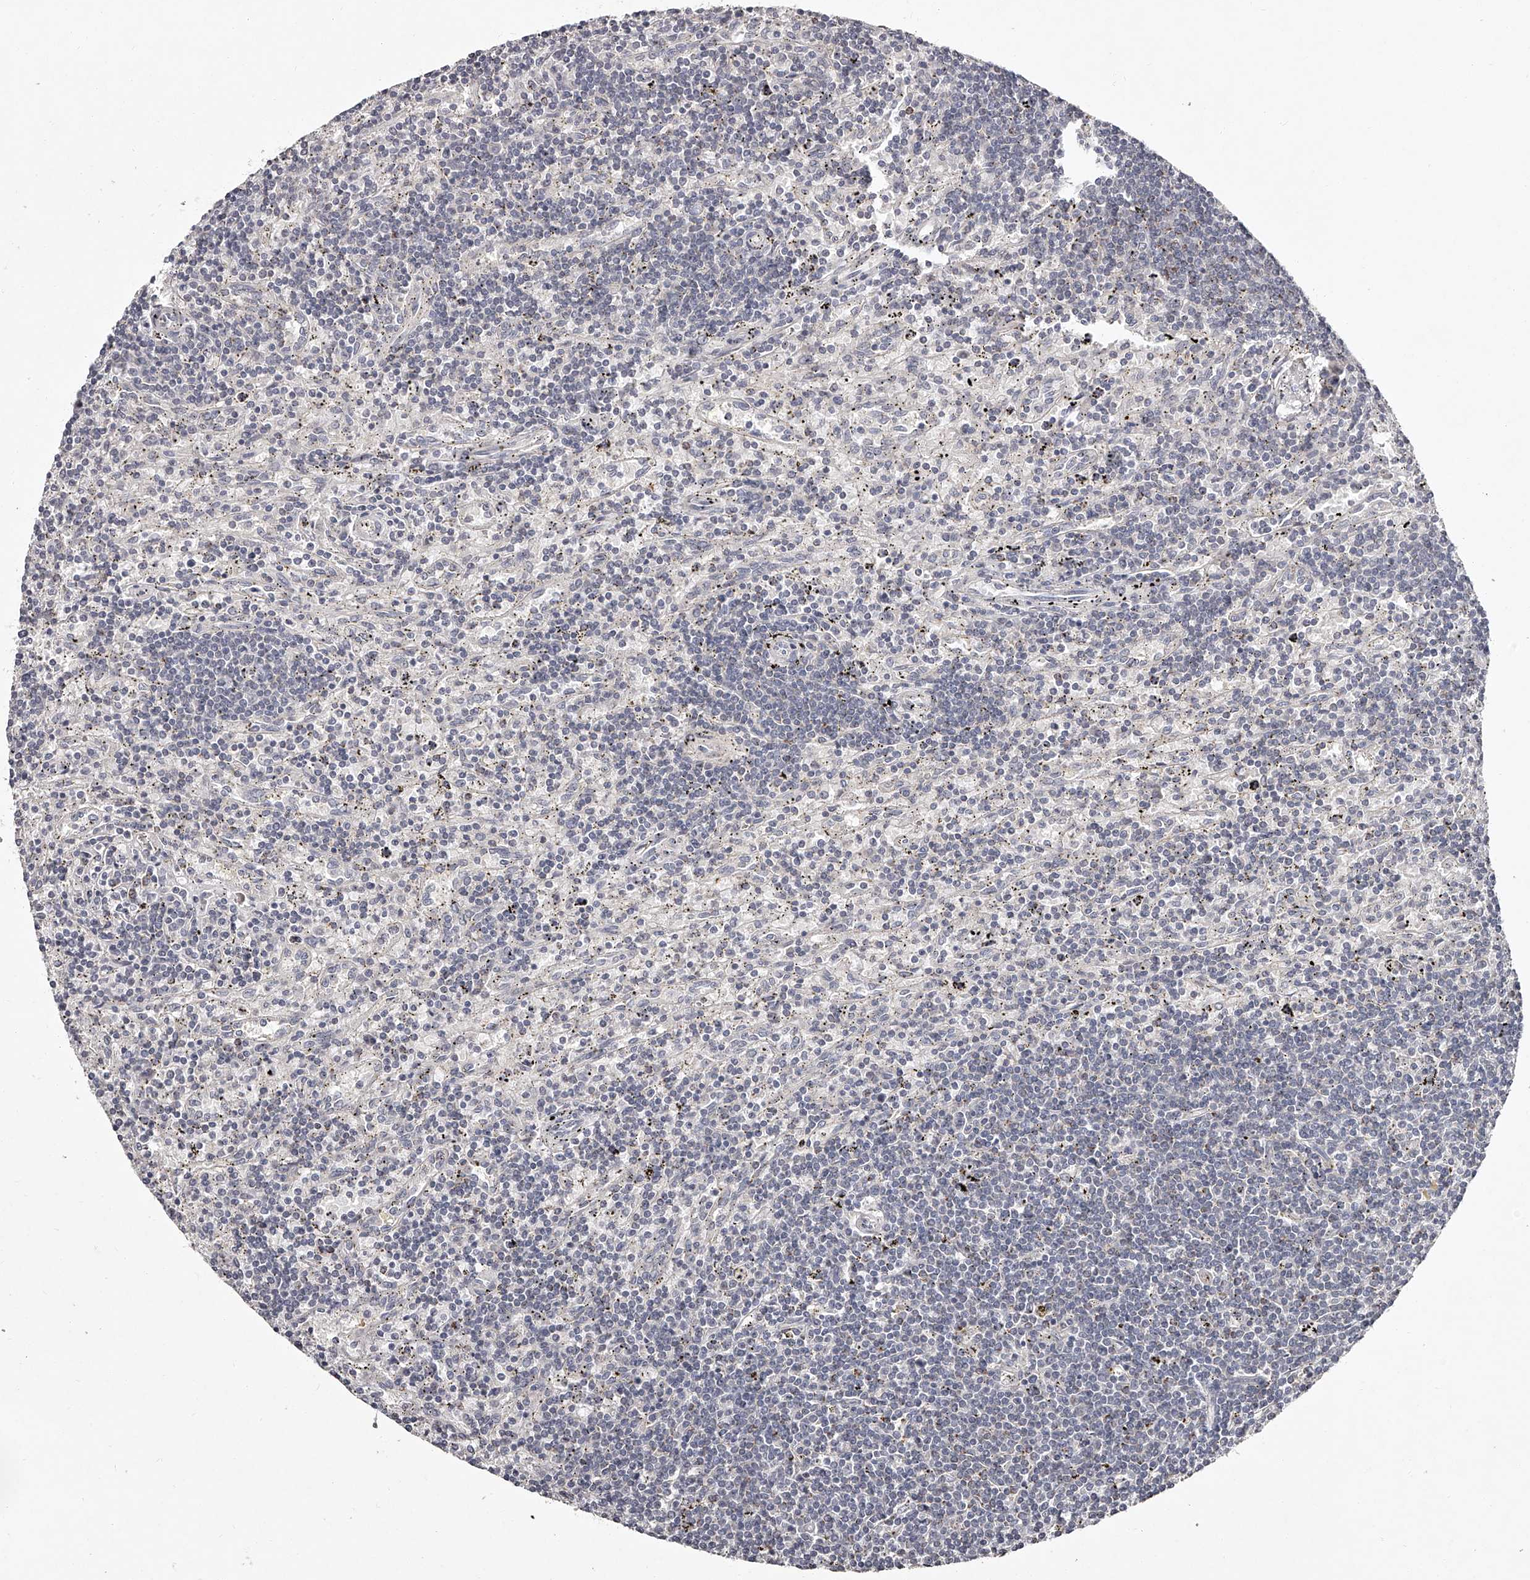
{"staining": {"intensity": "negative", "quantity": "none", "location": "none"}, "tissue": "lymphoma", "cell_type": "Tumor cells", "image_type": "cancer", "snomed": [{"axis": "morphology", "description": "Malignant lymphoma, non-Hodgkin's type, Low grade"}, {"axis": "topography", "description": "Spleen"}], "caption": "Immunohistochemical staining of human low-grade malignant lymphoma, non-Hodgkin's type reveals no significant staining in tumor cells.", "gene": "NT5DC1", "patient": {"sex": "male", "age": 76}}